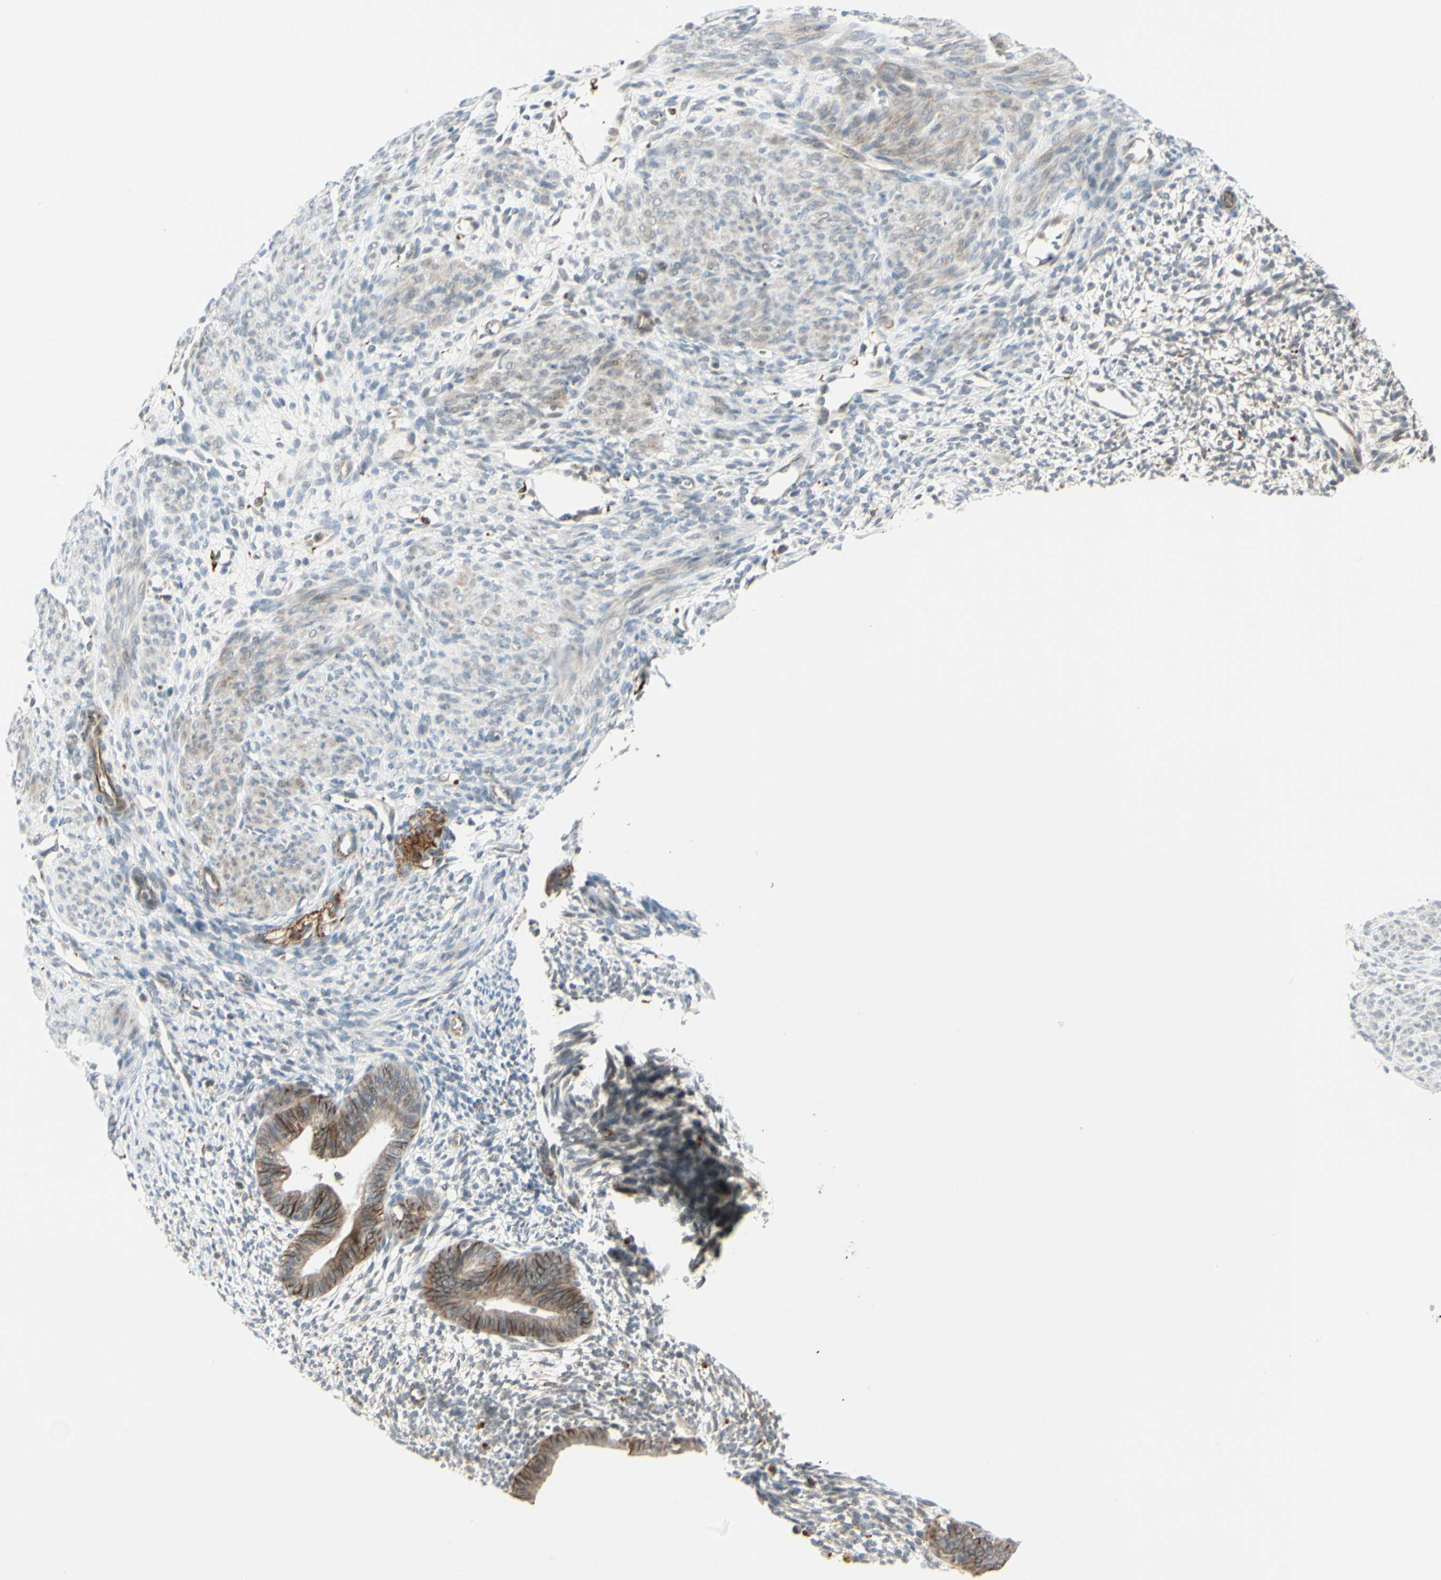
{"staining": {"intensity": "weak", "quantity": ">75%", "location": "cytoplasmic/membranous"}, "tissue": "endometrium", "cell_type": "Cells in endometrial stroma", "image_type": "normal", "snomed": [{"axis": "morphology", "description": "Normal tissue, NOS"}, {"axis": "morphology", "description": "Atrophy, NOS"}, {"axis": "topography", "description": "Uterus"}, {"axis": "topography", "description": "Endometrium"}], "caption": "Endometrium stained with a brown dye displays weak cytoplasmic/membranous positive staining in approximately >75% of cells in endometrial stroma.", "gene": "FGFR2", "patient": {"sex": "female", "age": 68}}